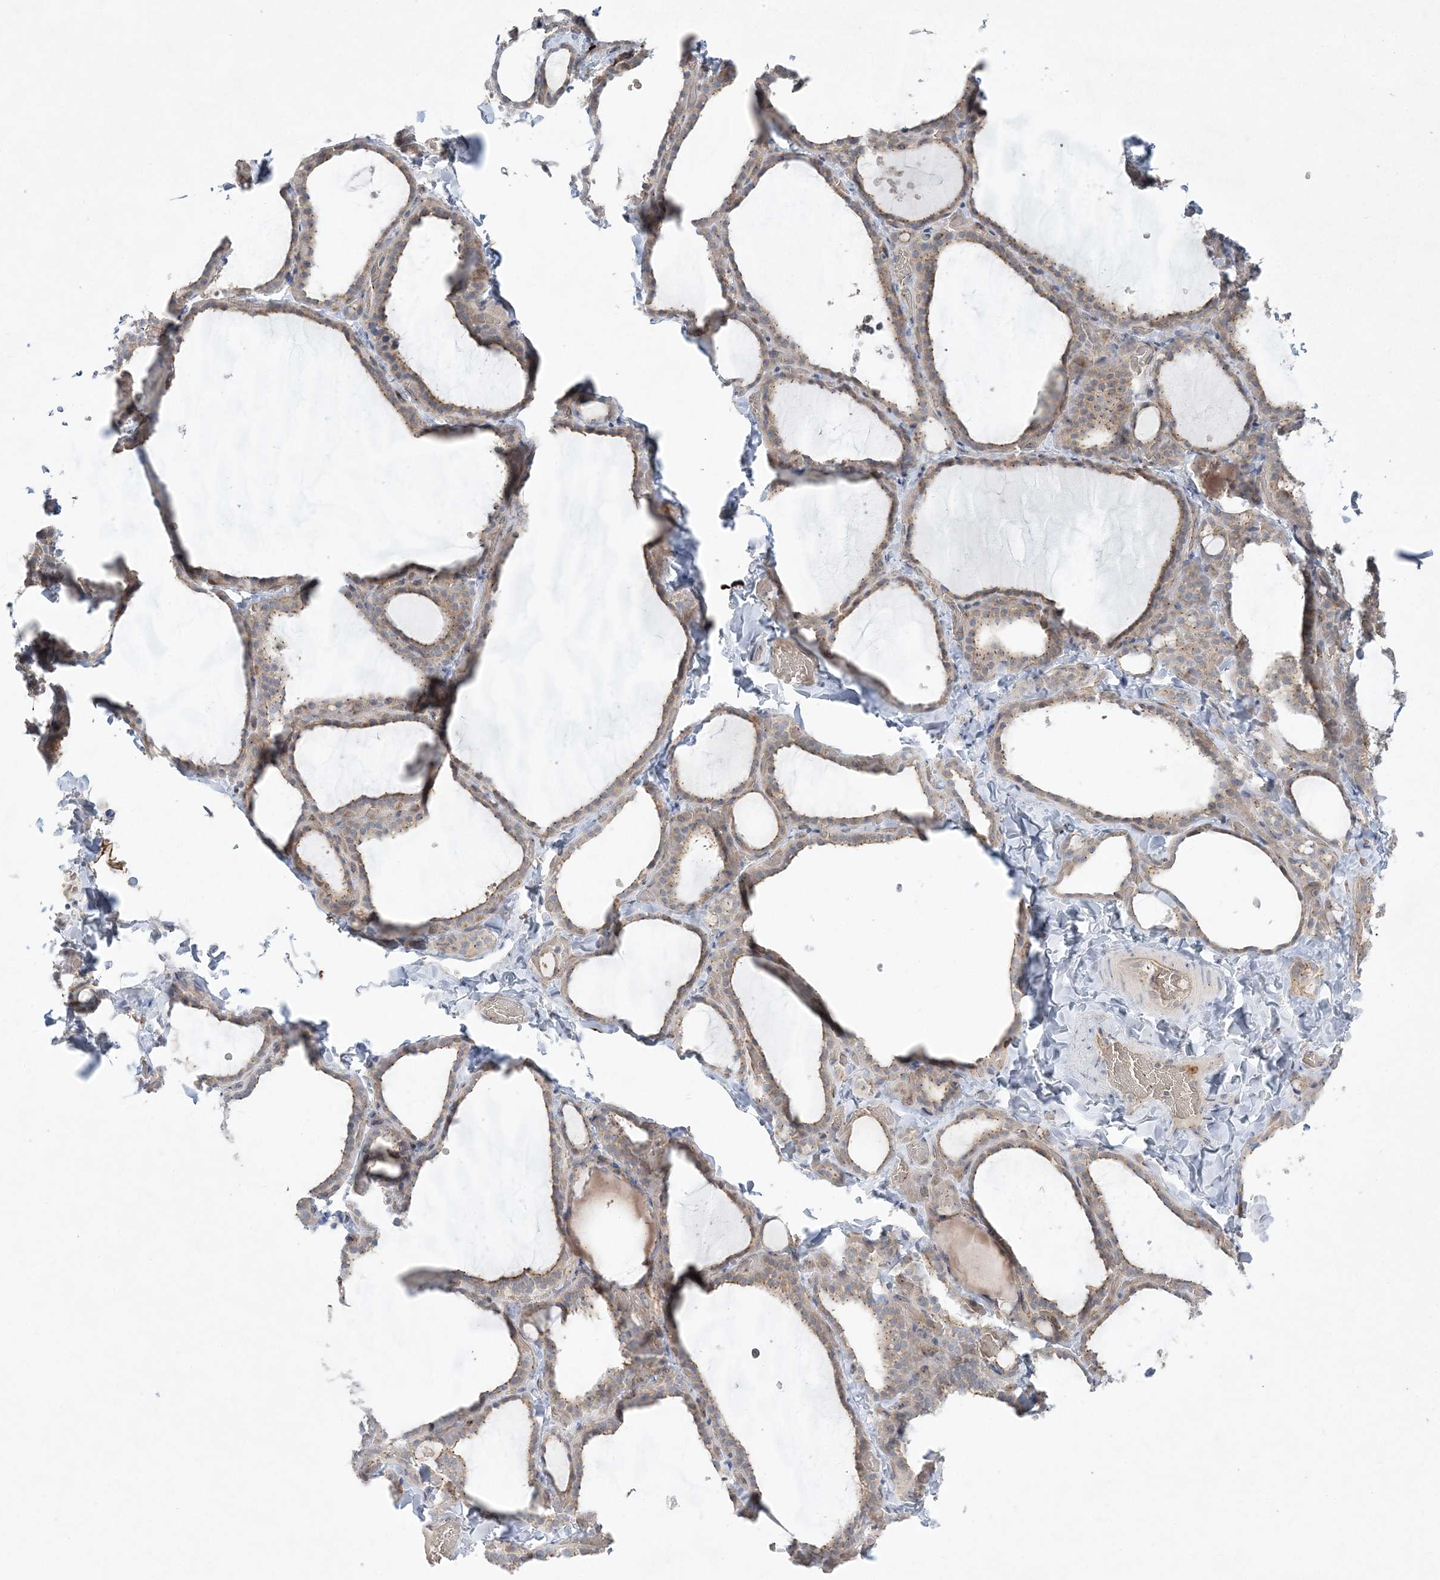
{"staining": {"intensity": "weak", "quantity": "25%-75%", "location": "cytoplasmic/membranous"}, "tissue": "thyroid gland", "cell_type": "Glandular cells", "image_type": "normal", "snomed": [{"axis": "morphology", "description": "Normal tissue, NOS"}, {"axis": "topography", "description": "Thyroid gland"}], "caption": "Protein expression analysis of unremarkable thyroid gland exhibits weak cytoplasmic/membranous staining in about 25%-75% of glandular cells. The staining was performed using DAB (3,3'-diaminobenzidine), with brown indicating positive protein expression. Nuclei are stained blue with hematoxylin.", "gene": "ADAMTS12", "patient": {"sex": "female", "age": 22}}